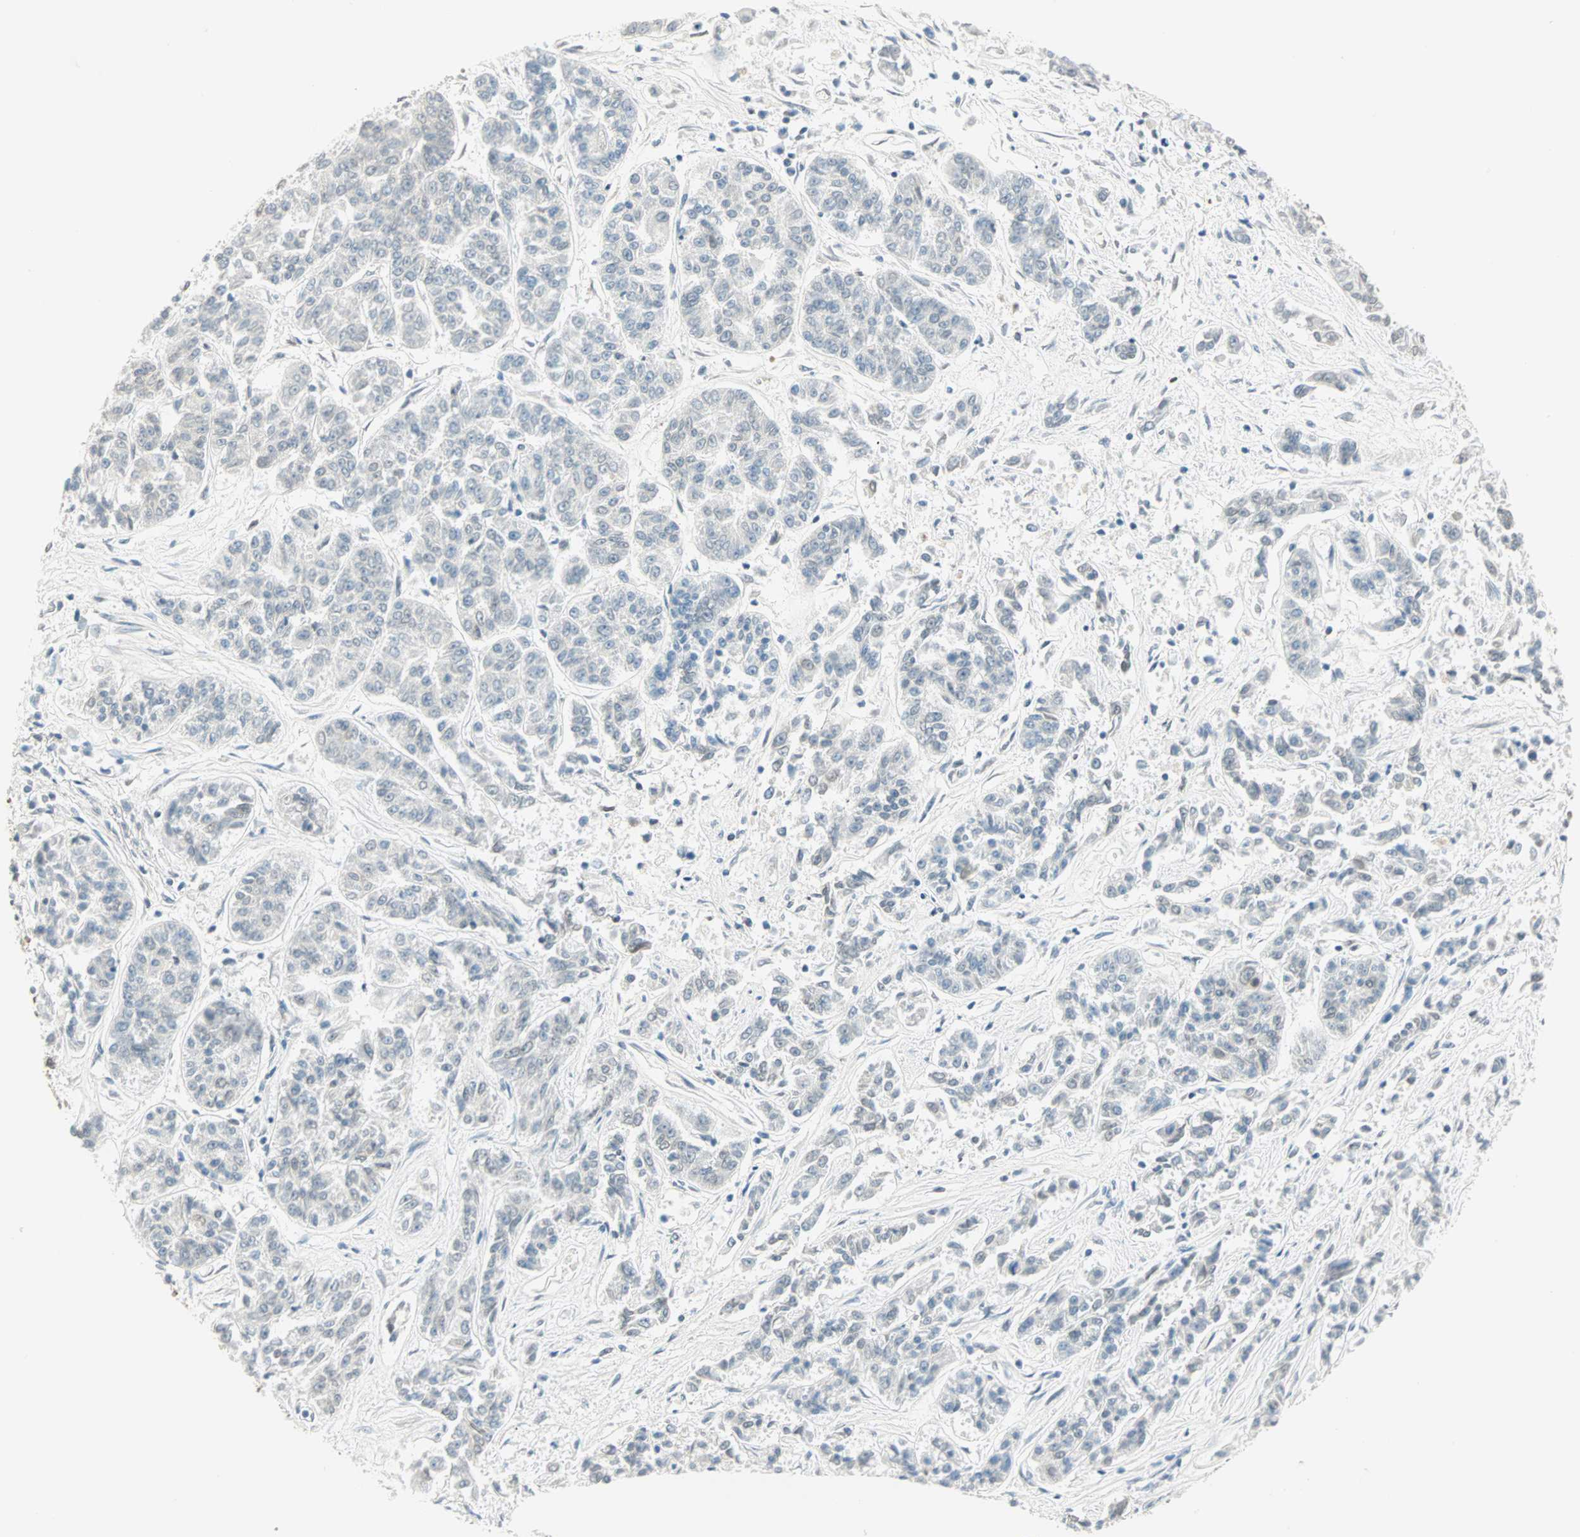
{"staining": {"intensity": "negative", "quantity": "none", "location": "none"}, "tissue": "lung cancer", "cell_type": "Tumor cells", "image_type": "cancer", "snomed": [{"axis": "morphology", "description": "Adenocarcinoma, NOS"}, {"axis": "topography", "description": "Lung"}], "caption": "Tumor cells show no significant expression in lung adenocarcinoma. The staining is performed using DAB brown chromogen with nuclei counter-stained in using hematoxylin.", "gene": "BCAN", "patient": {"sex": "male", "age": 84}}